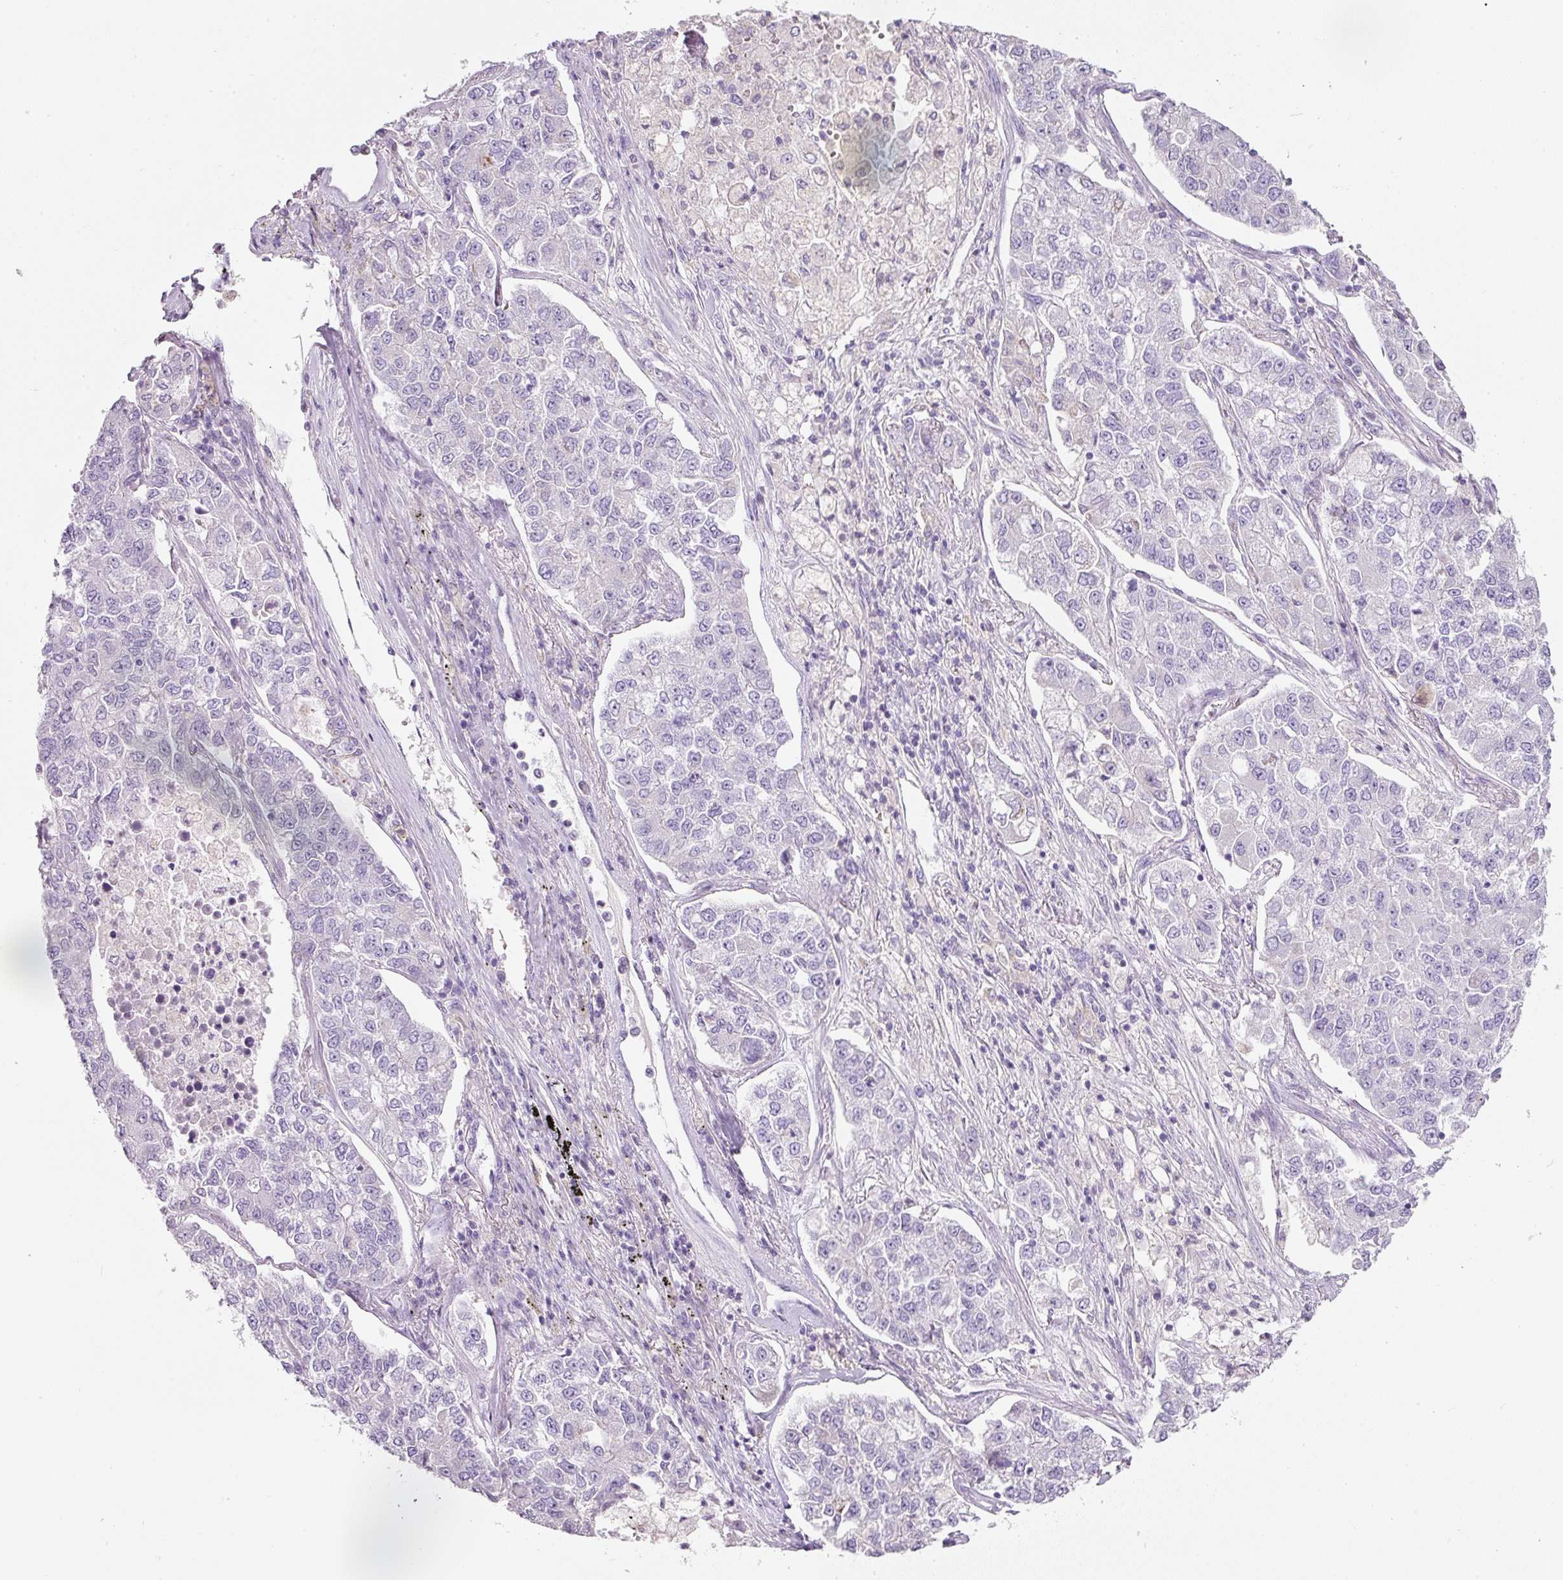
{"staining": {"intensity": "negative", "quantity": "none", "location": "none"}, "tissue": "lung cancer", "cell_type": "Tumor cells", "image_type": "cancer", "snomed": [{"axis": "morphology", "description": "Adenocarcinoma, NOS"}, {"axis": "topography", "description": "Lung"}], "caption": "This is an immunohistochemistry (IHC) histopathology image of lung adenocarcinoma. There is no staining in tumor cells.", "gene": "DNM1", "patient": {"sex": "male", "age": 49}}